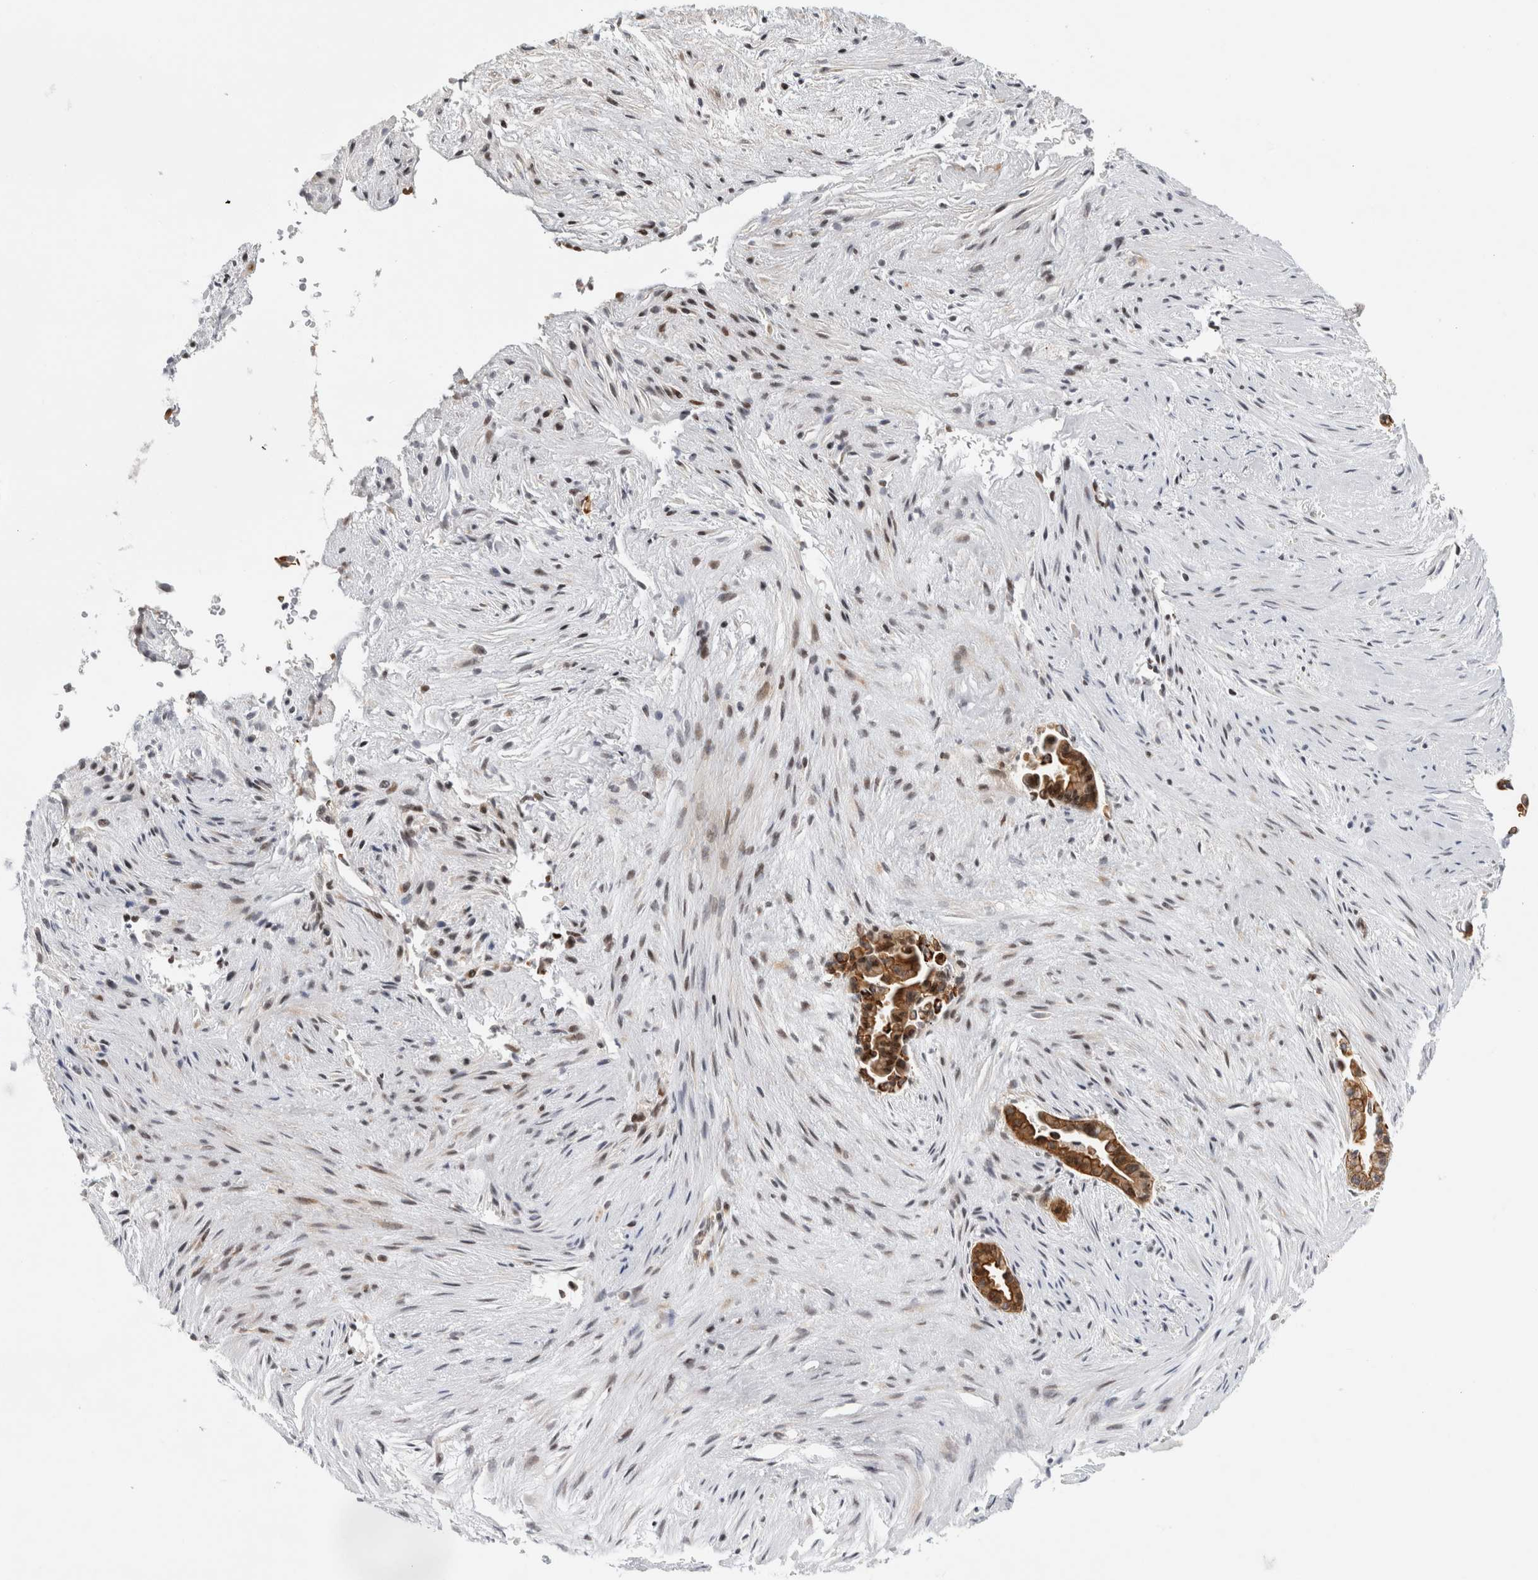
{"staining": {"intensity": "strong", "quantity": ">75%", "location": "cytoplasmic/membranous"}, "tissue": "liver cancer", "cell_type": "Tumor cells", "image_type": "cancer", "snomed": [{"axis": "morphology", "description": "Cholangiocarcinoma"}, {"axis": "topography", "description": "Liver"}], "caption": "Liver cancer (cholangiocarcinoma) stained with a protein marker demonstrates strong staining in tumor cells.", "gene": "UTP25", "patient": {"sex": "female", "age": 55}}